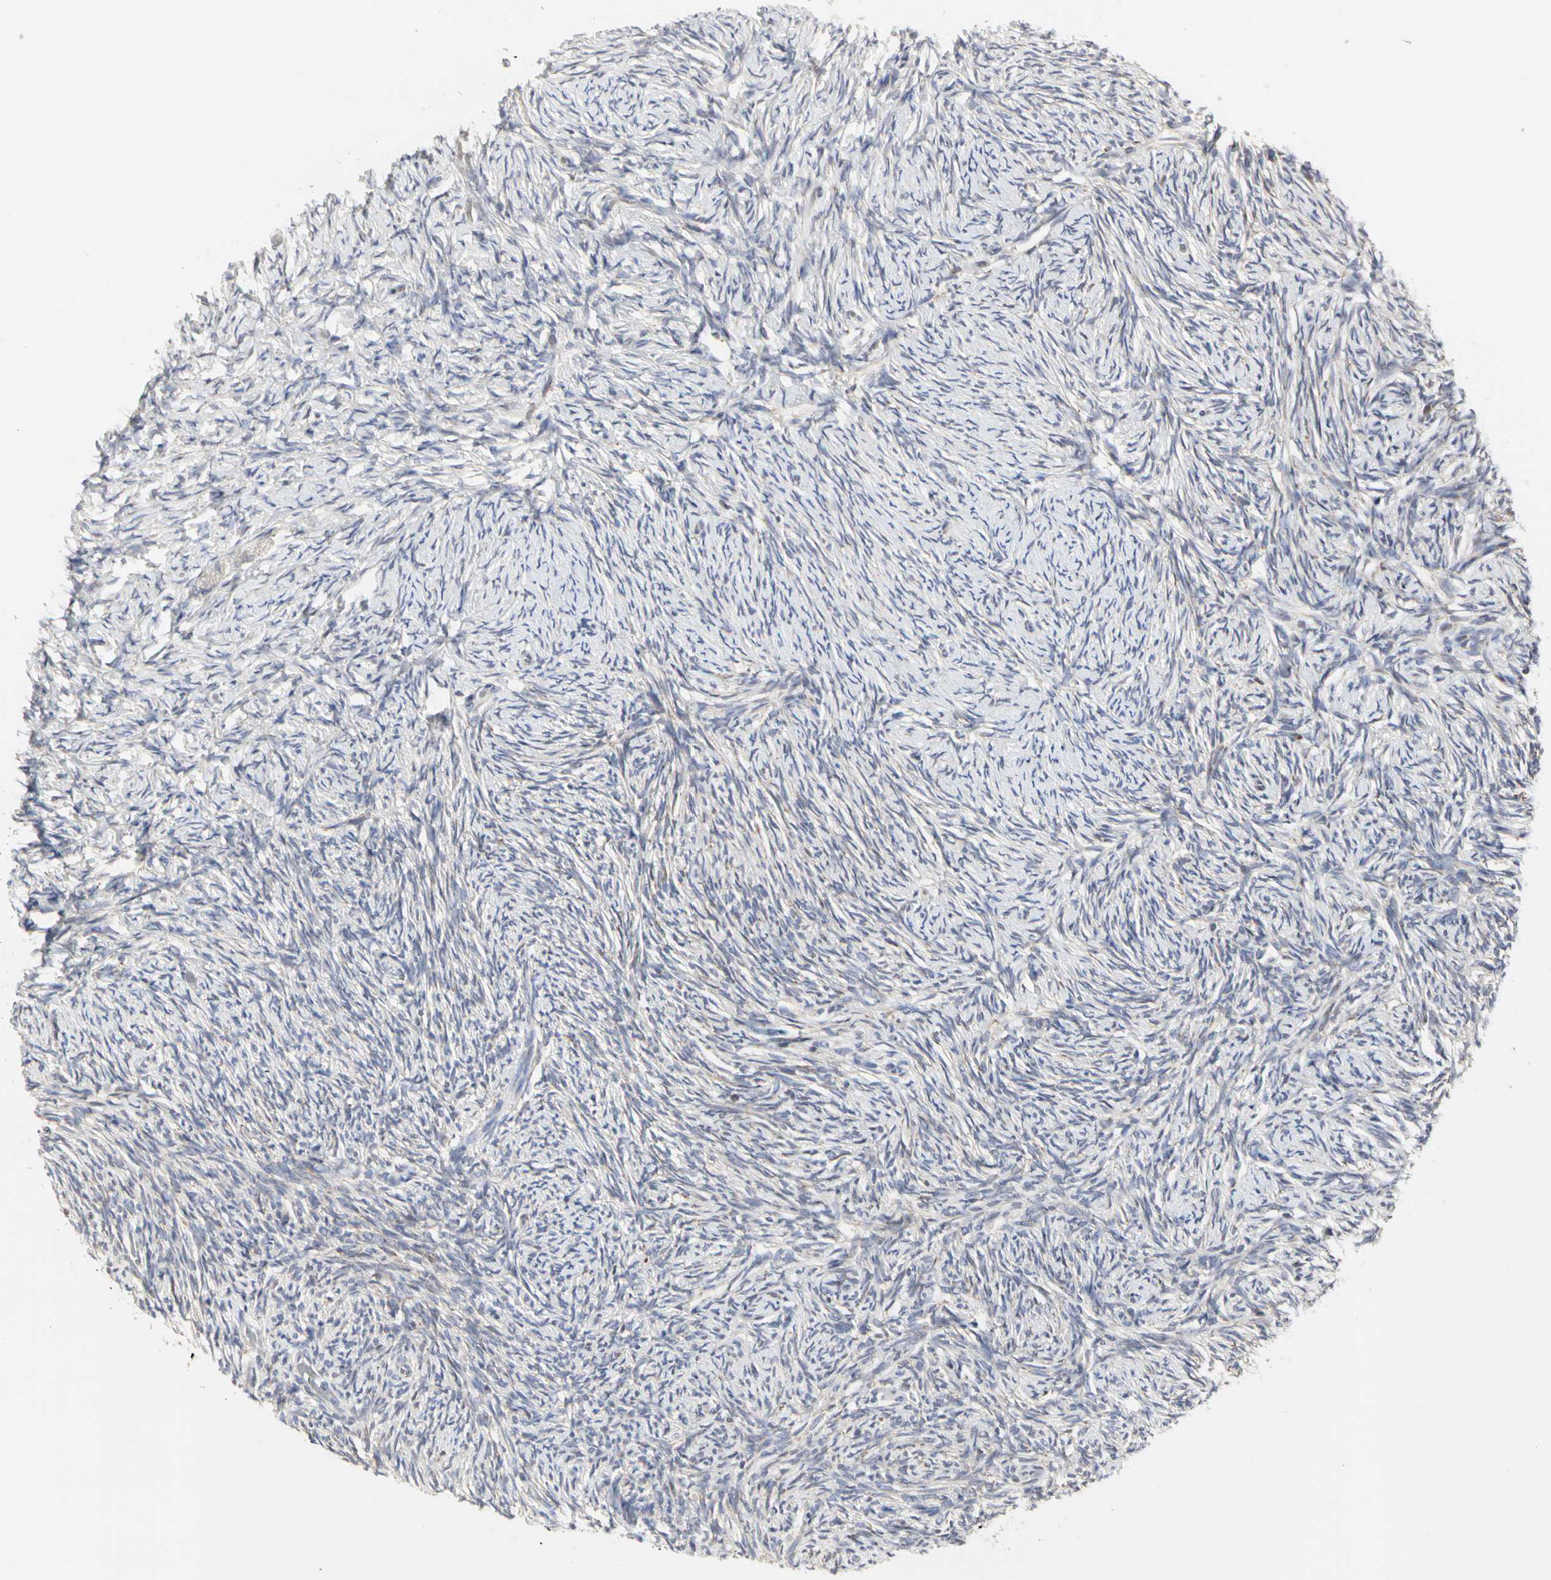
{"staining": {"intensity": "weak", "quantity": "<25%", "location": "cytoplasmic/membranous"}, "tissue": "ovary", "cell_type": "Ovarian stroma cells", "image_type": "normal", "snomed": [{"axis": "morphology", "description": "Normal tissue, NOS"}, {"axis": "topography", "description": "Ovary"}], "caption": "Immunohistochemistry of unremarkable human ovary exhibits no expression in ovarian stroma cells.", "gene": "TSKU", "patient": {"sex": "female", "age": 60}}